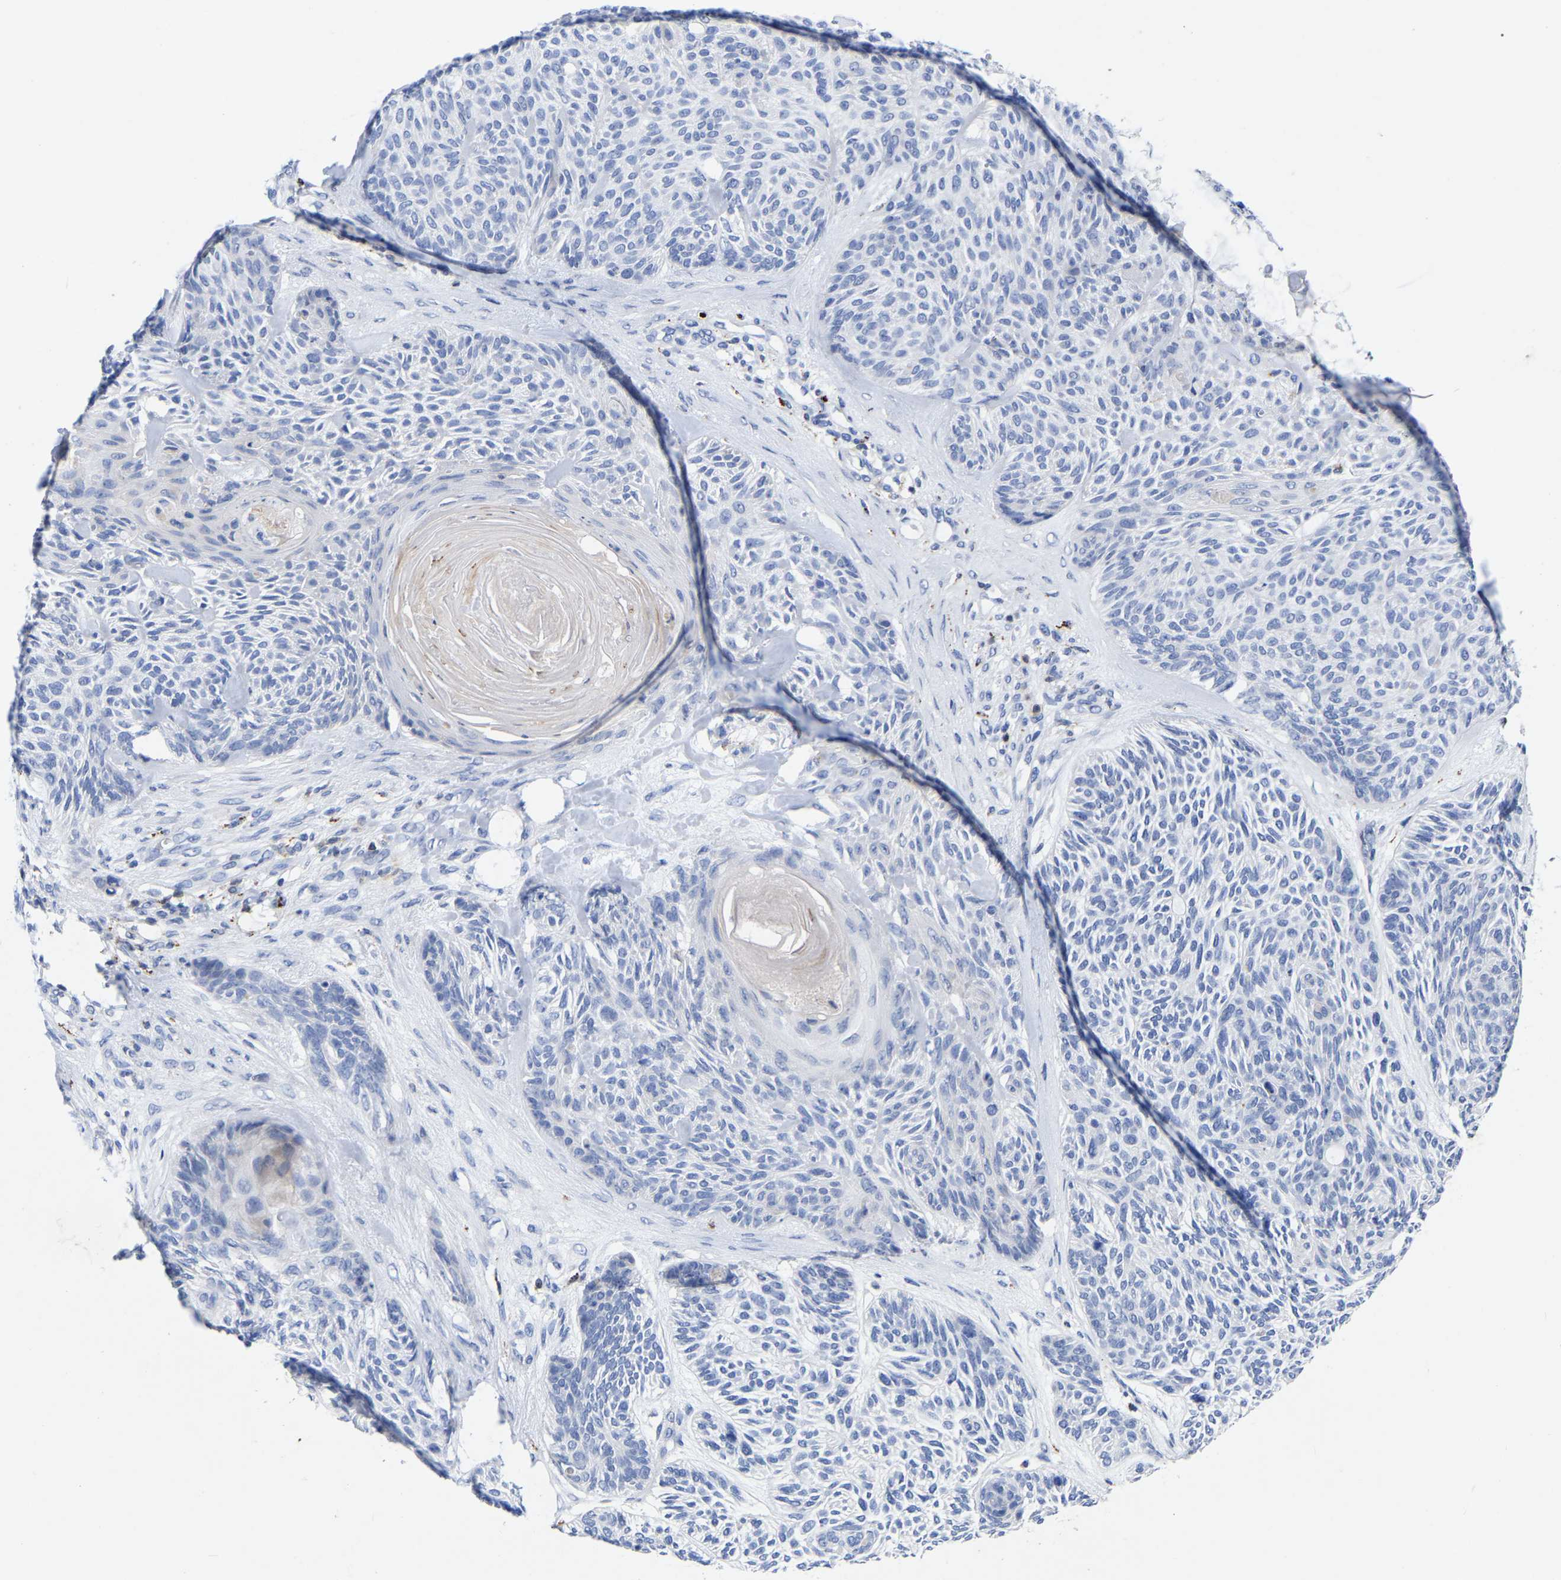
{"staining": {"intensity": "negative", "quantity": "none", "location": "none"}, "tissue": "skin cancer", "cell_type": "Tumor cells", "image_type": "cancer", "snomed": [{"axis": "morphology", "description": "Basal cell carcinoma"}, {"axis": "topography", "description": "Skin"}], "caption": "Histopathology image shows no protein positivity in tumor cells of basal cell carcinoma (skin) tissue.", "gene": "PTPN7", "patient": {"sex": "male", "age": 55}}